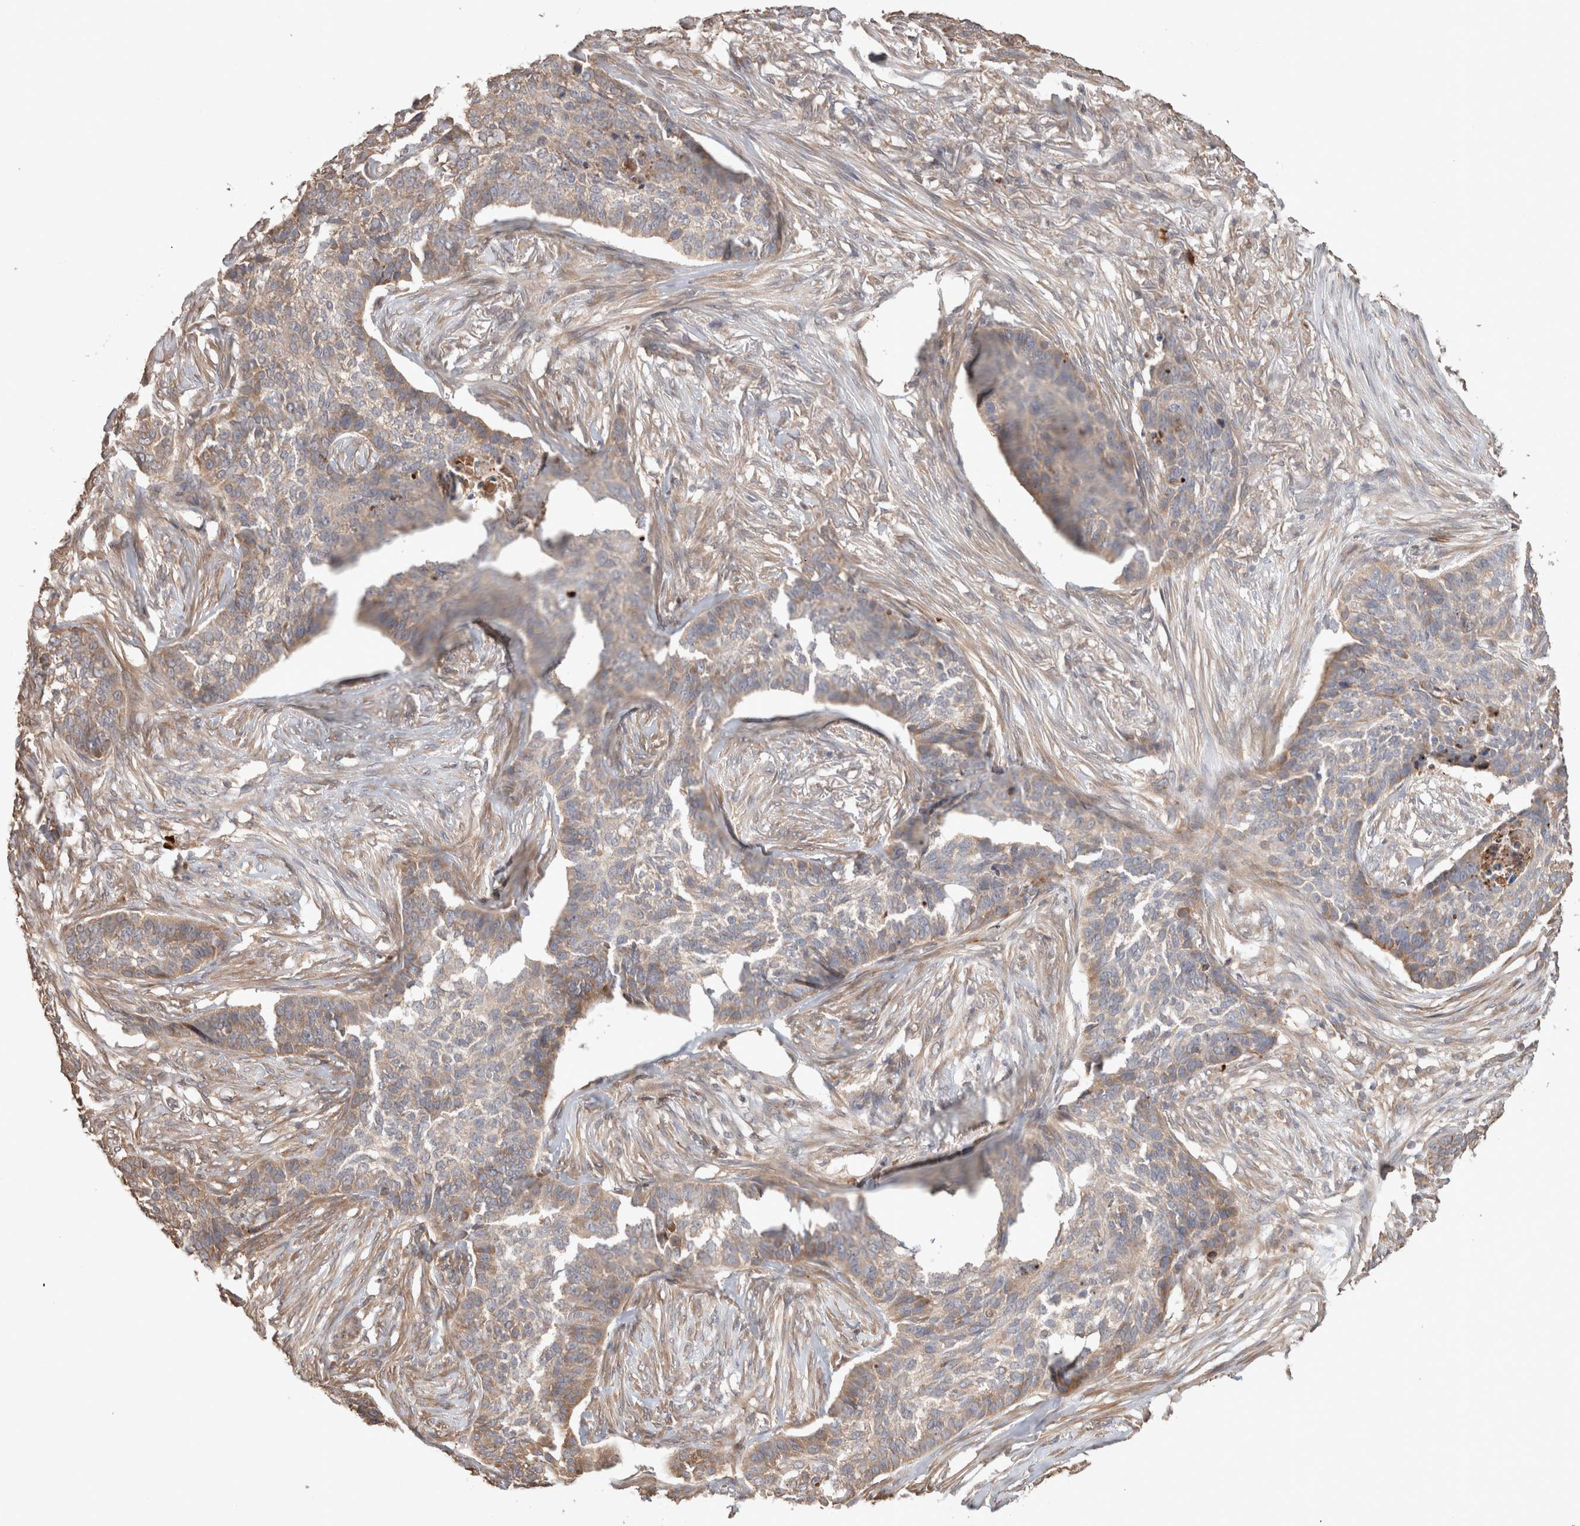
{"staining": {"intensity": "moderate", "quantity": "25%-75%", "location": "cytoplasmic/membranous"}, "tissue": "skin cancer", "cell_type": "Tumor cells", "image_type": "cancer", "snomed": [{"axis": "morphology", "description": "Basal cell carcinoma"}, {"axis": "topography", "description": "Skin"}], "caption": "Immunohistochemistry (DAB (3,3'-diaminobenzidine)) staining of basal cell carcinoma (skin) demonstrates moderate cytoplasmic/membranous protein expression in approximately 25%-75% of tumor cells. Ihc stains the protein in brown and the nuclei are stained blue.", "gene": "HROB", "patient": {"sex": "male", "age": 85}}